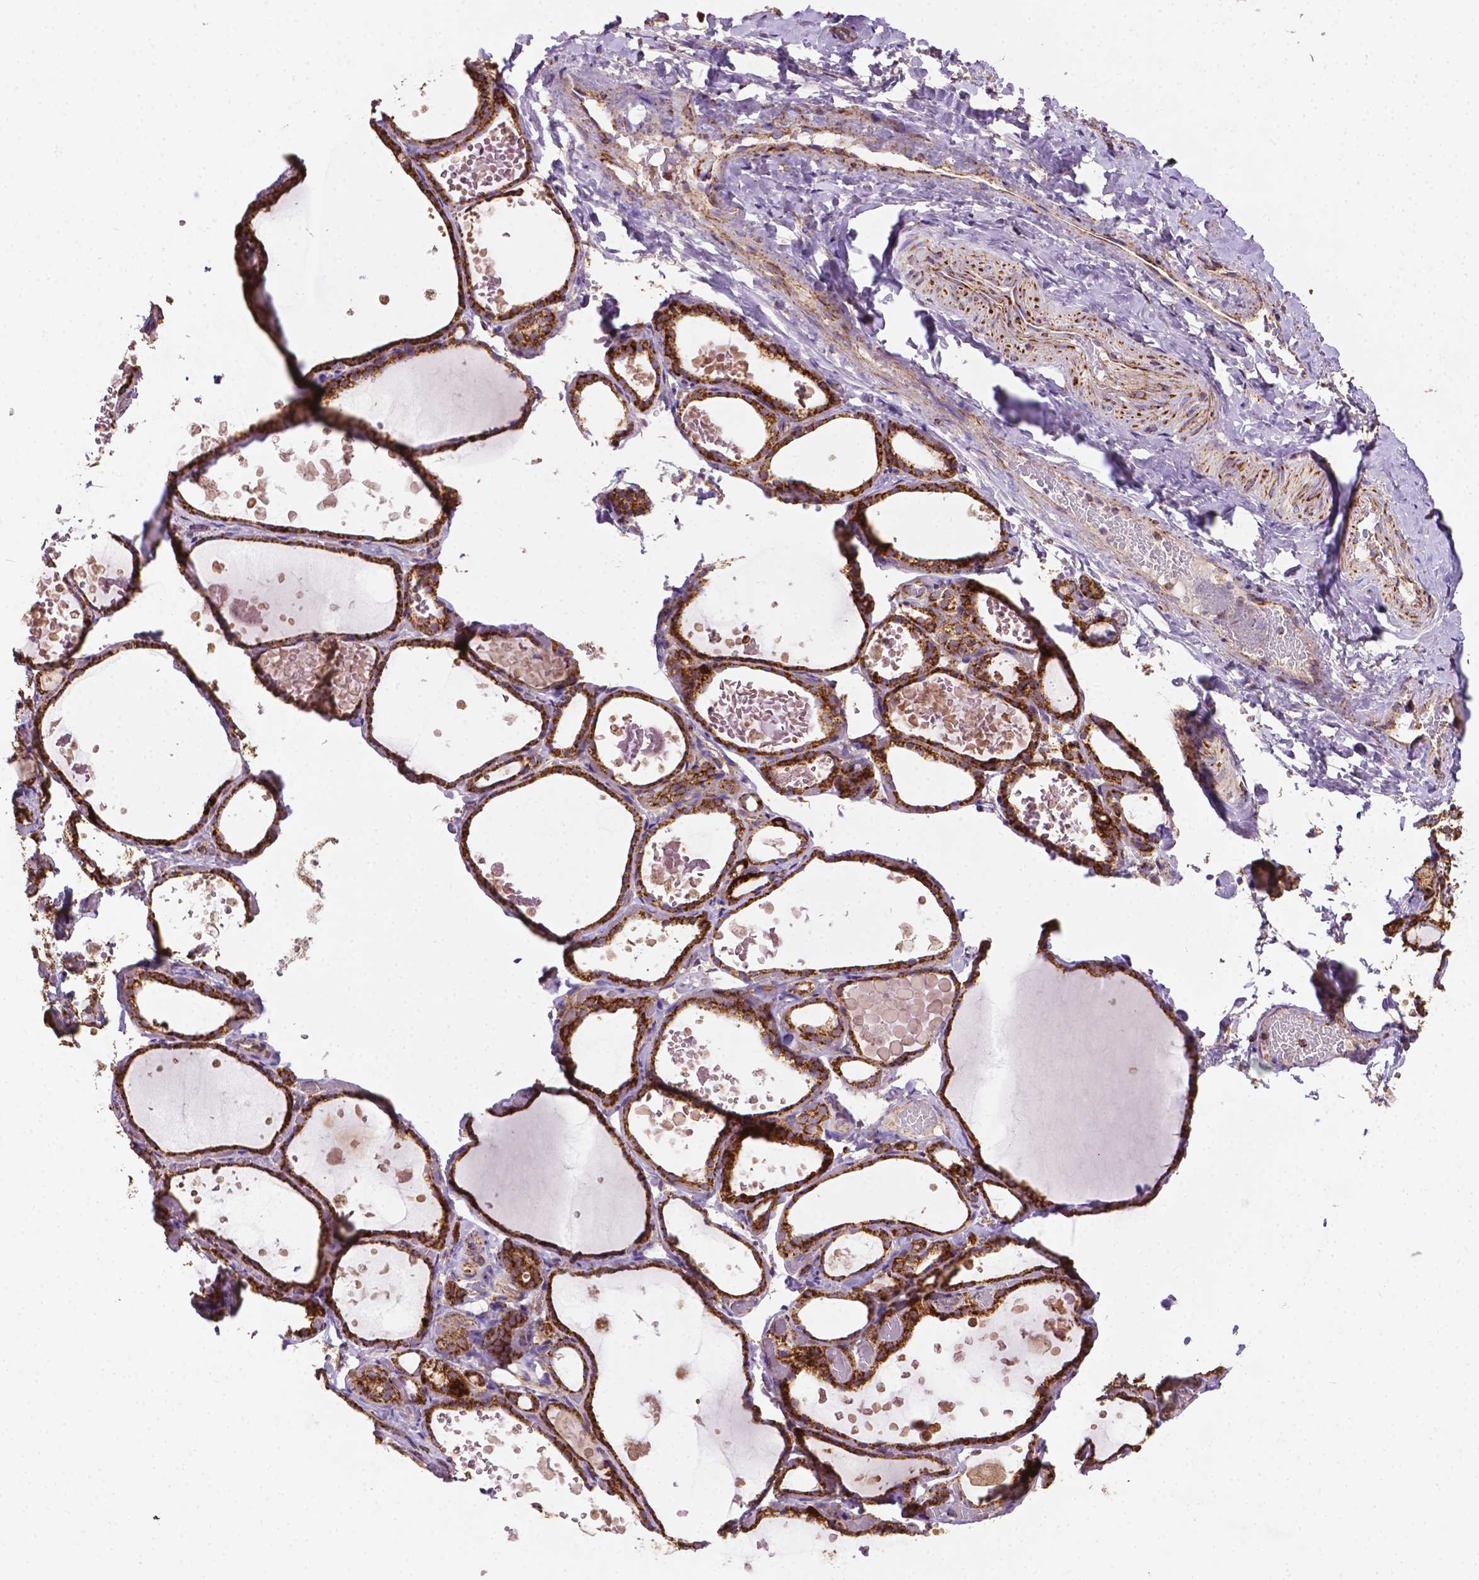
{"staining": {"intensity": "strong", "quantity": ">75%", "location": "cytoplasmic/membranous"}, "tissue": "thyroid gland", "cell_type": "Glandular cells", "image_type": "normal", "snomed": [{"axis": "morphology", "description": "Normal tissue, NOS"}, {"axis": "topography", "description": "Thyroid gland"}], "caption": "Immunohistochemistry histopathology image of benign thyroid gland: thyroid gland stained using IHC shows high levels of strong protein expression localized specifically in the cytoplasmic/membranous of glandular cells, appearing as a cytoplasmic/membranous brown color.", "gene": "ILVBL", "patient": {"sex": "female", "age": 56}}